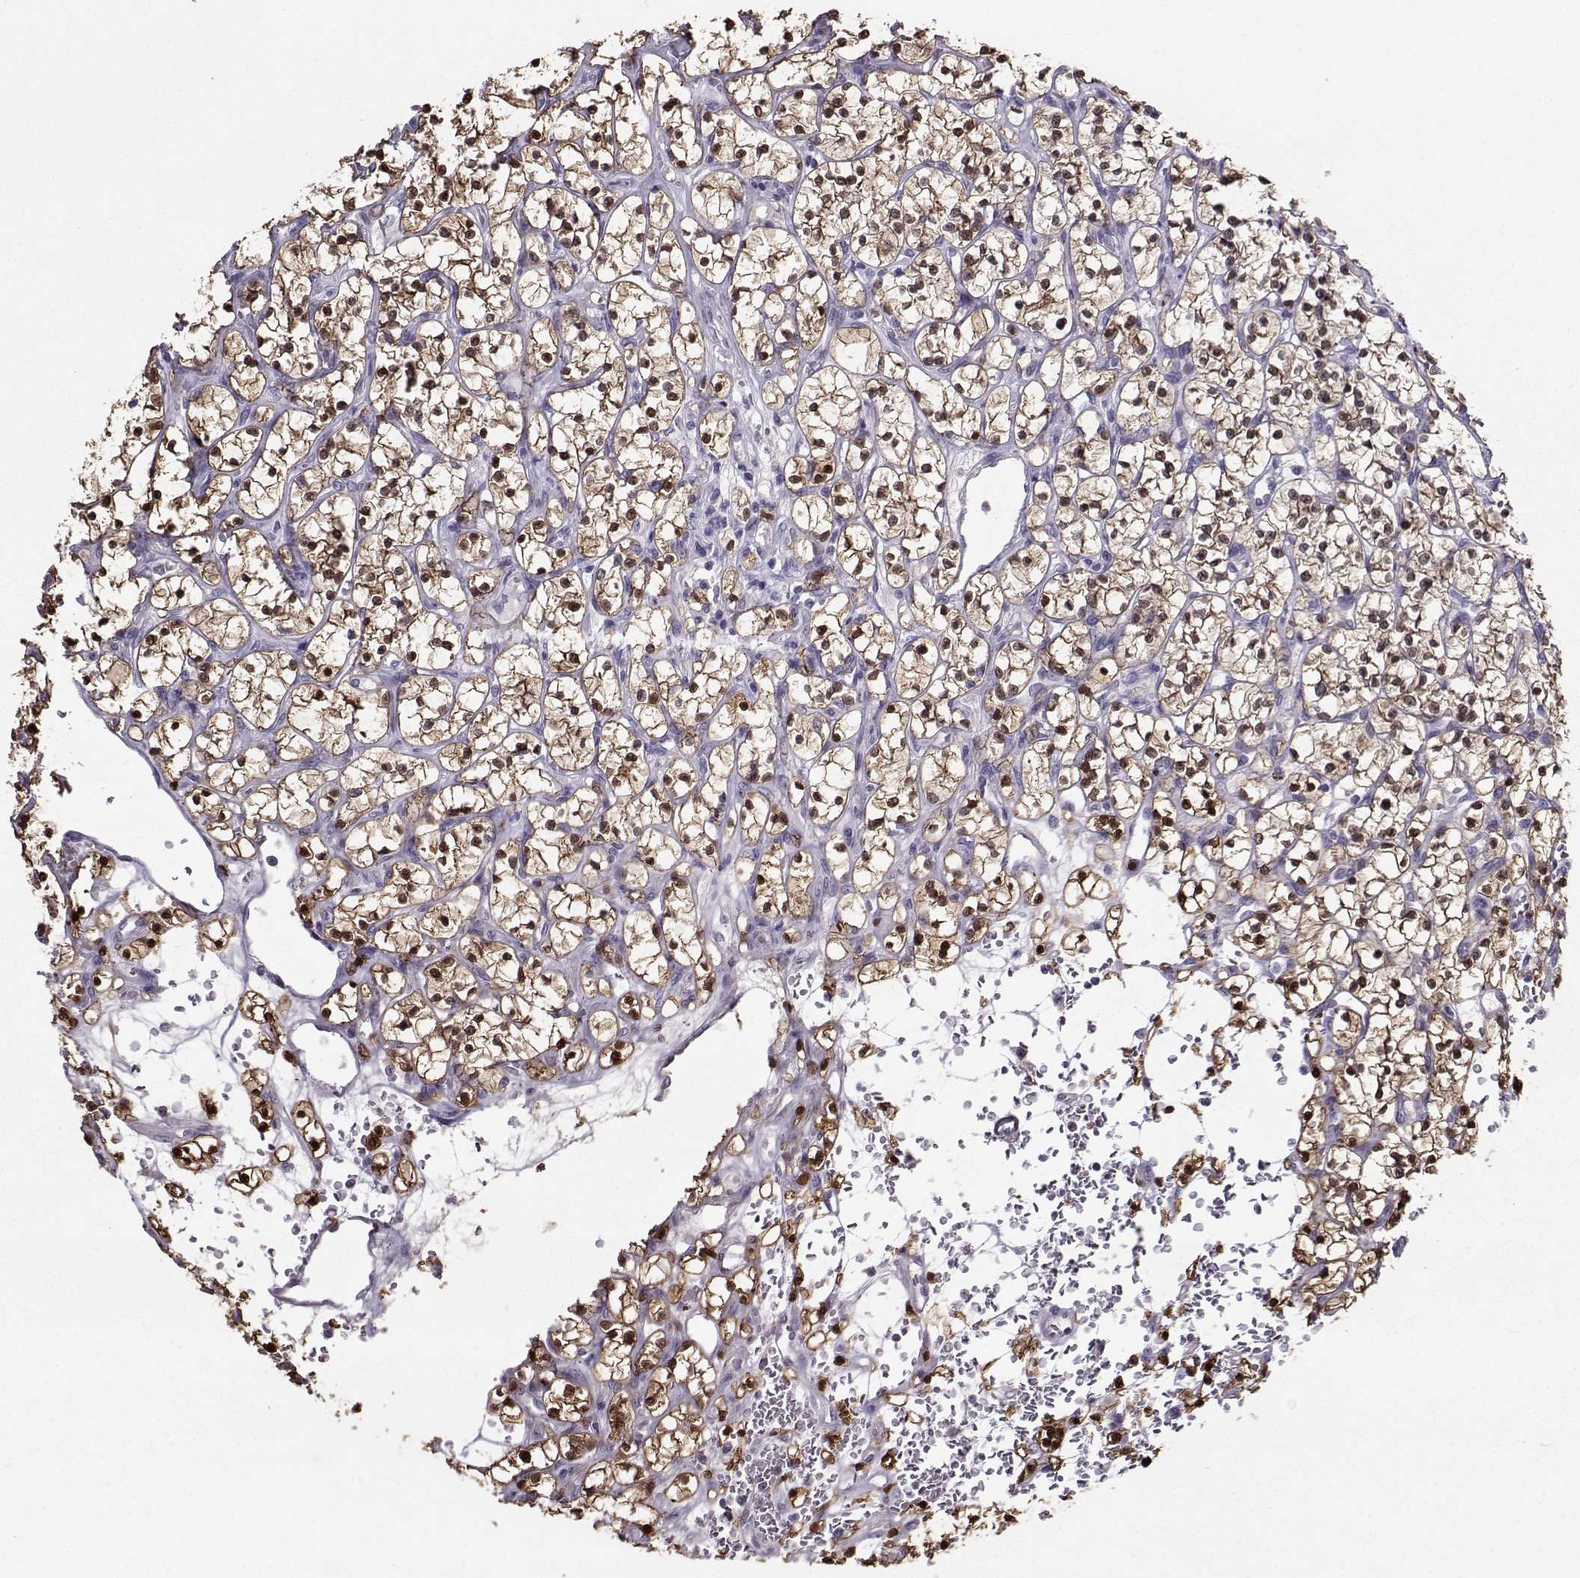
{"staining": {"intensity": "moderate", "quantity": "25%-75%", "location": "cytoplasmic/membranous,nuclear"}, "tissue": "renal cancer", "cell_type": "Tumor cells", "image_type": "cancer", "snomed": [{"axis": "morphology", "description": "Adenocarcinoma, NOS"}, {"axis": "topography", "description": "Kidney"}], "caption": "Renal cancer tissue reveals moderate cytoplasmic/membranous and nuclear positivity in about 25%-75% of tumor cells, visualized by immunohistochemistry.", "gene": "PGK1", "patient": {"sex": "female", "age": 64}}